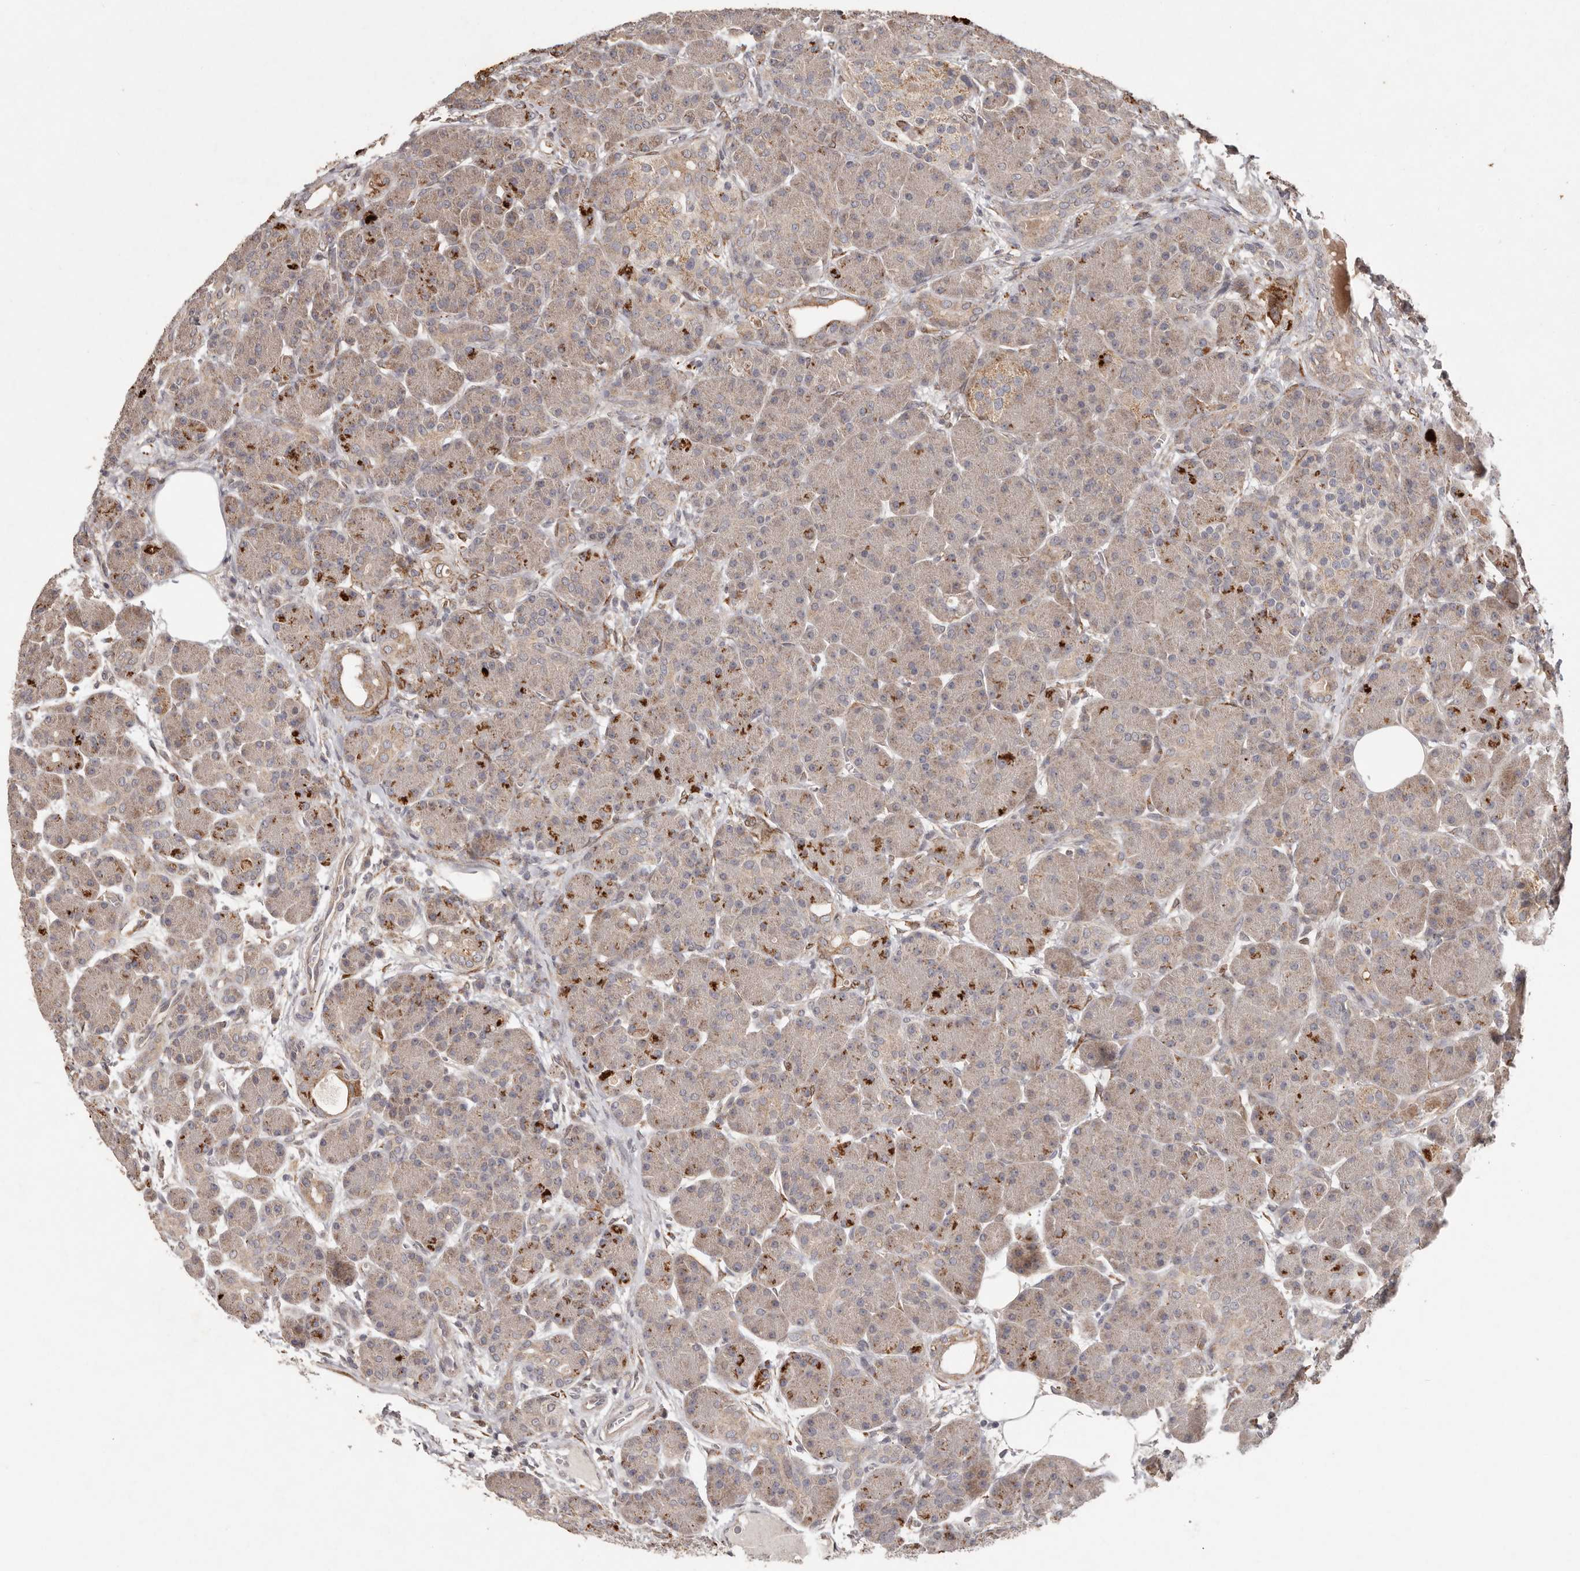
{"staining": {"intensity": "moderate", "quantity": "25%-75%", "location": "cytoplasmic/membranous"}, "tissue": "pancreas", "cell_type": "Exocrine glandular cells", "image_type": "normal", "snomed": [{"axis": "morphology", "description": "Normal tissue, NOS"}, {"axis": "topography", "description": "Pancreas"}], "caption": "DAB immunohistochemical staining of normal human pancreas reveals moderate cytoplasmic/membranous protein expression in about 25%-75% of exocrine glandular cells. (brown staining indicates protein expression, while blue staining denotes nuclei).", "gene": "PLOD2", "patient": {"sex": "male", "age": 63}}